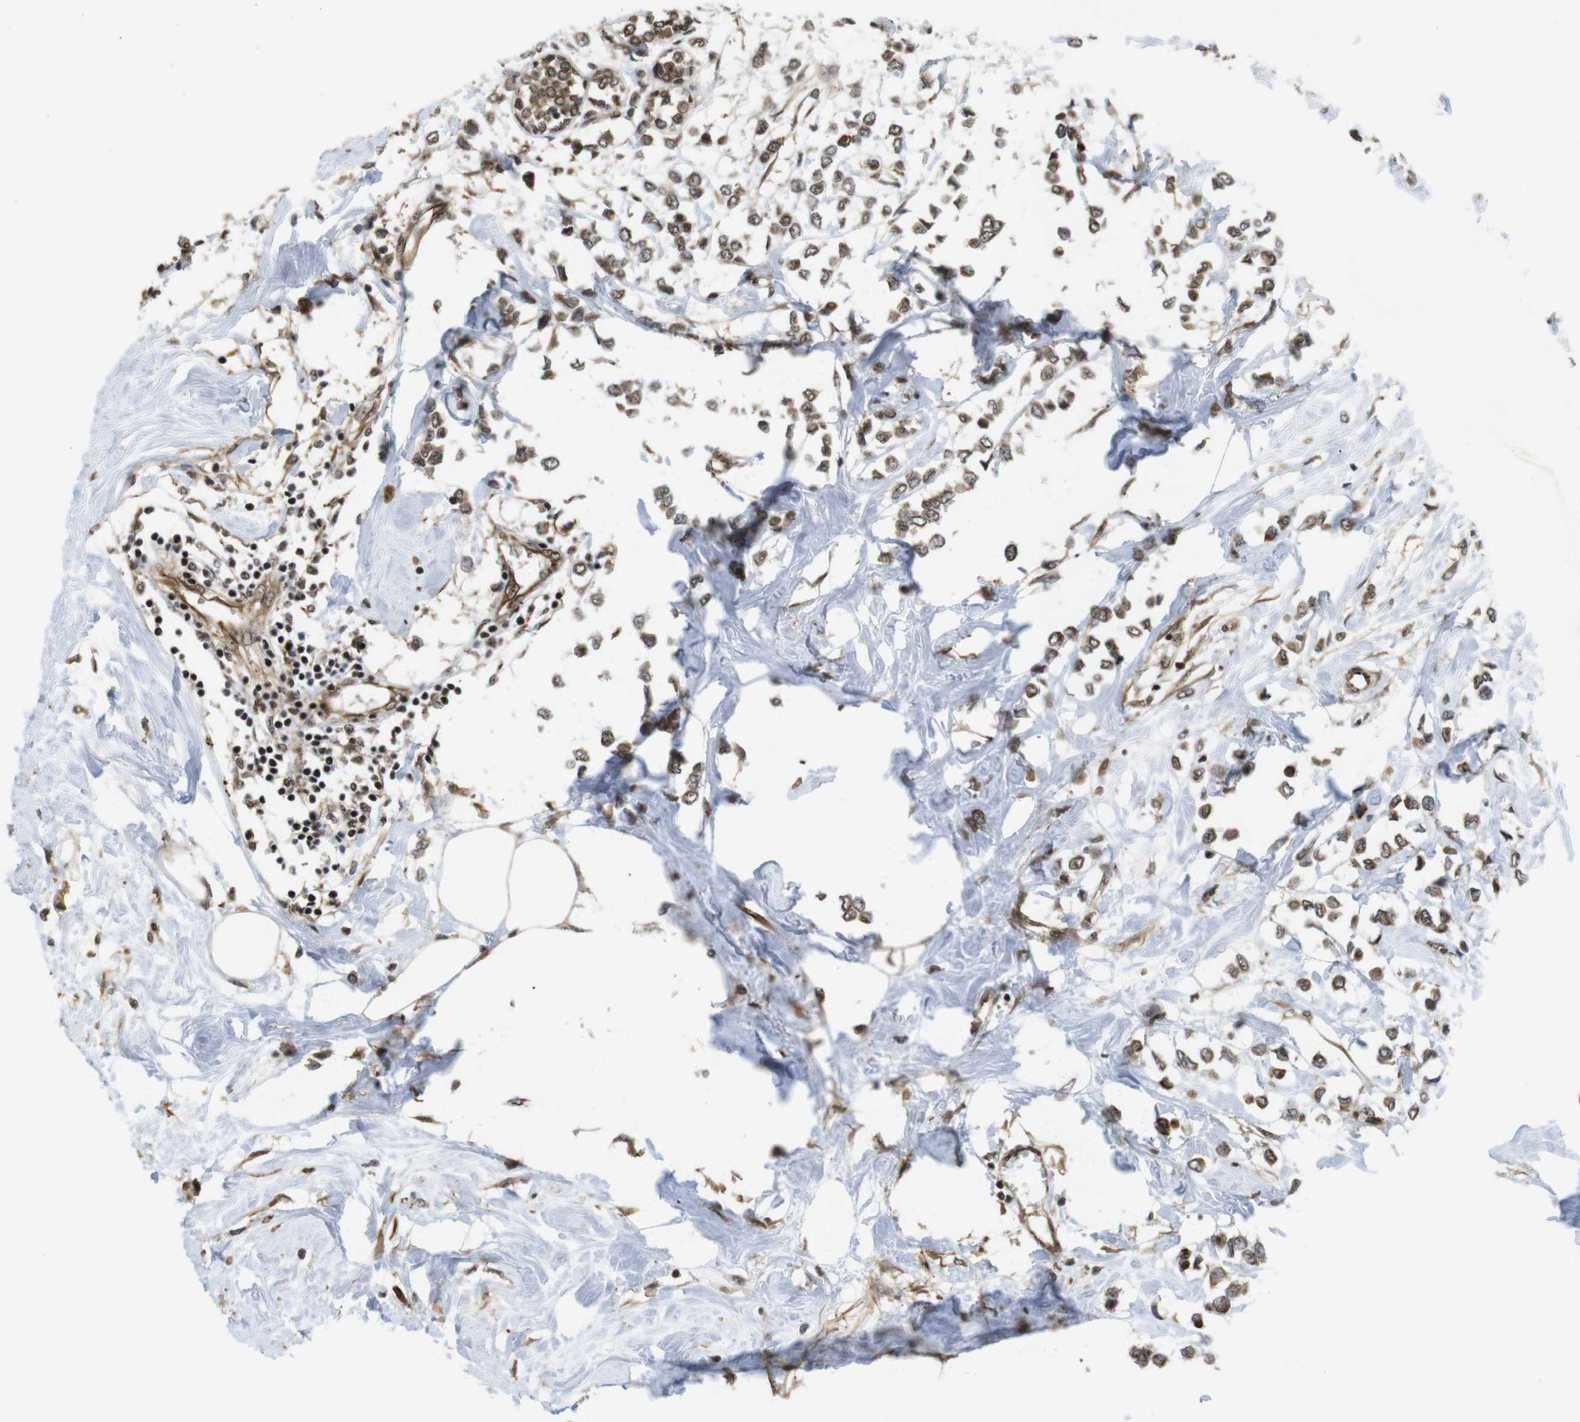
{"staining": {"intensity": "moderate", "quantity": ">75%", "location": "cytoplasmic/membranous,nuclear"}, "tissue": "breast cancer", "cell_type": "Tumor cells", "image_type": "cancer", "snomed": [{"axis": "morphology", "description": "Lobular carcinoma"}, {"axis": "topography", "description": "Breast"}], "caption": "Breast lobular carcinoma stained with a protein marker exhibits moderate staining in tumor cells.", "gene": "SP2", "patient": {"sex": "female", "age": 51}}